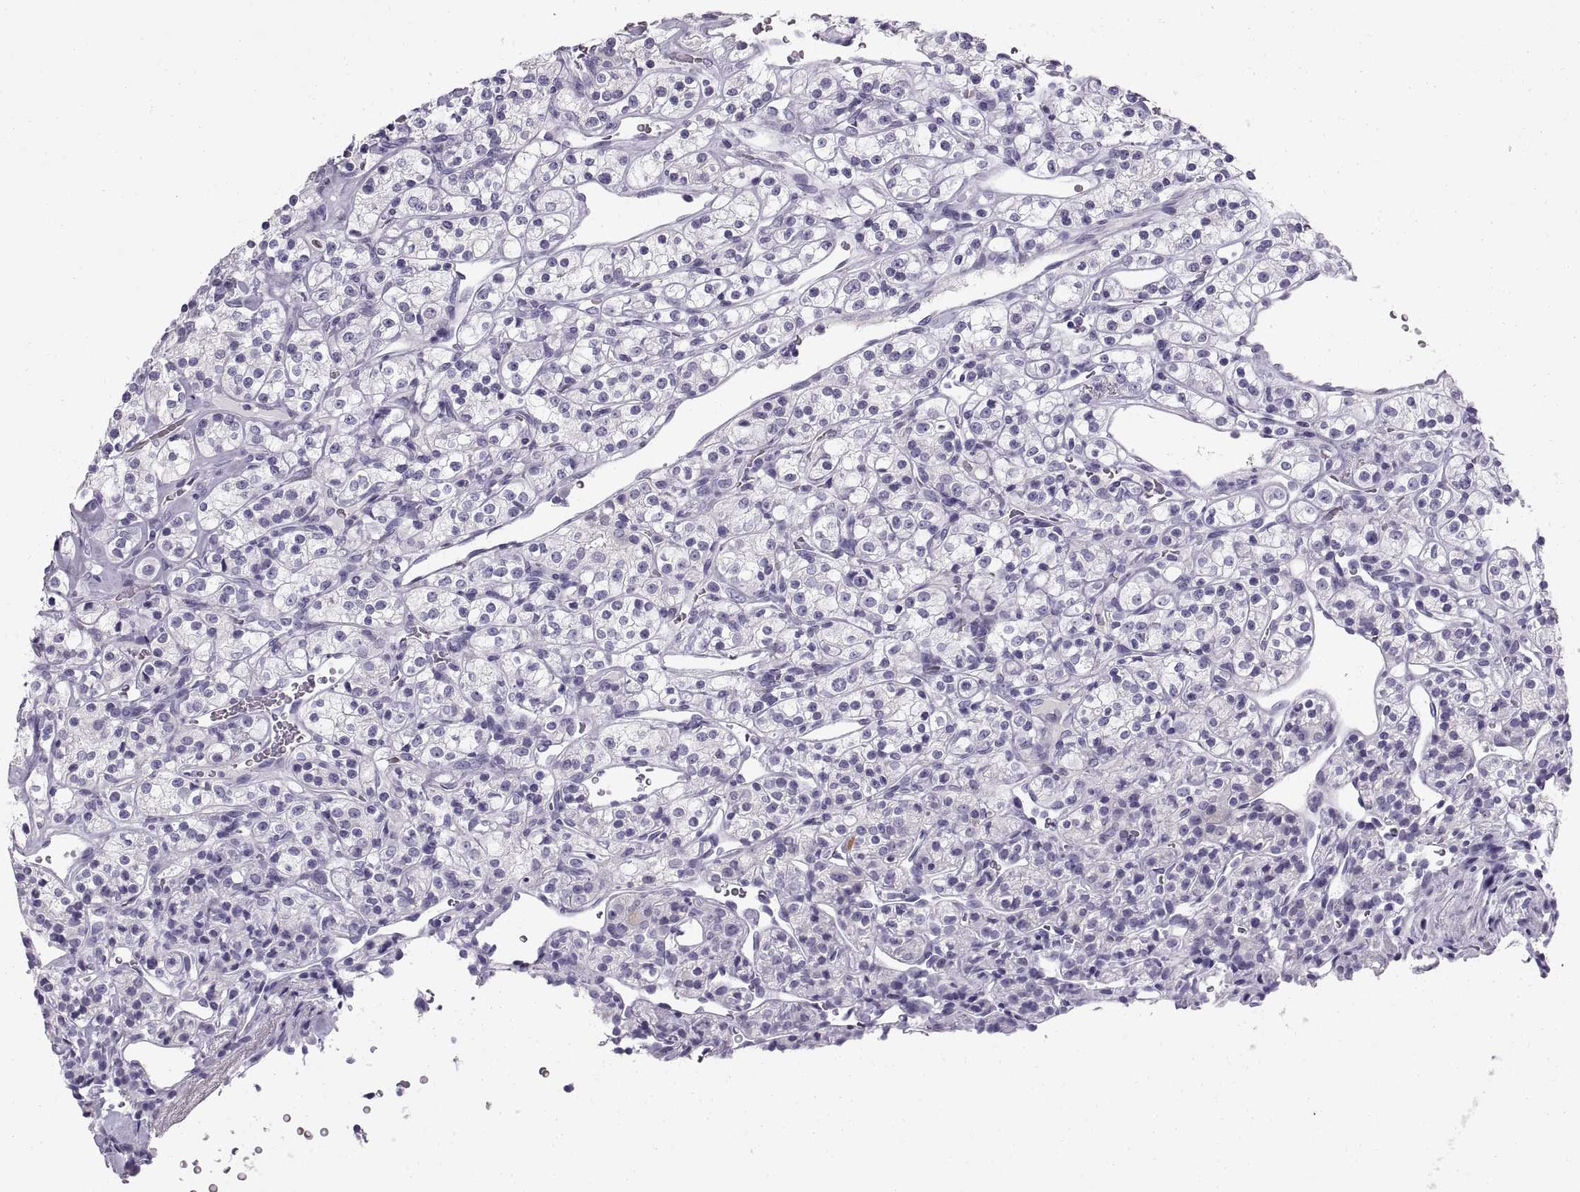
{"staining": {"intensity": "negative", "quantity": "none", "location": "none"}, "tissue": "renal cancer", "cell_type": "Tumor cells", "image_type": "cancer", "snomed": [{"axis": "morphology", "description": "Adenocarcinoma, NOS"}, {"axis": "topography", "description": "Kidney"}], "caption": "High magnification brightfield microscopy of renal adenocarcinoma stained with DAB (3,3'-diaminobenzidine) (brown) and counterstained with hematoxylin (blue): tumor cells show no significant expression.", "gene": "SLC22A6", "patient": {"sex": "male", "age": 77}}